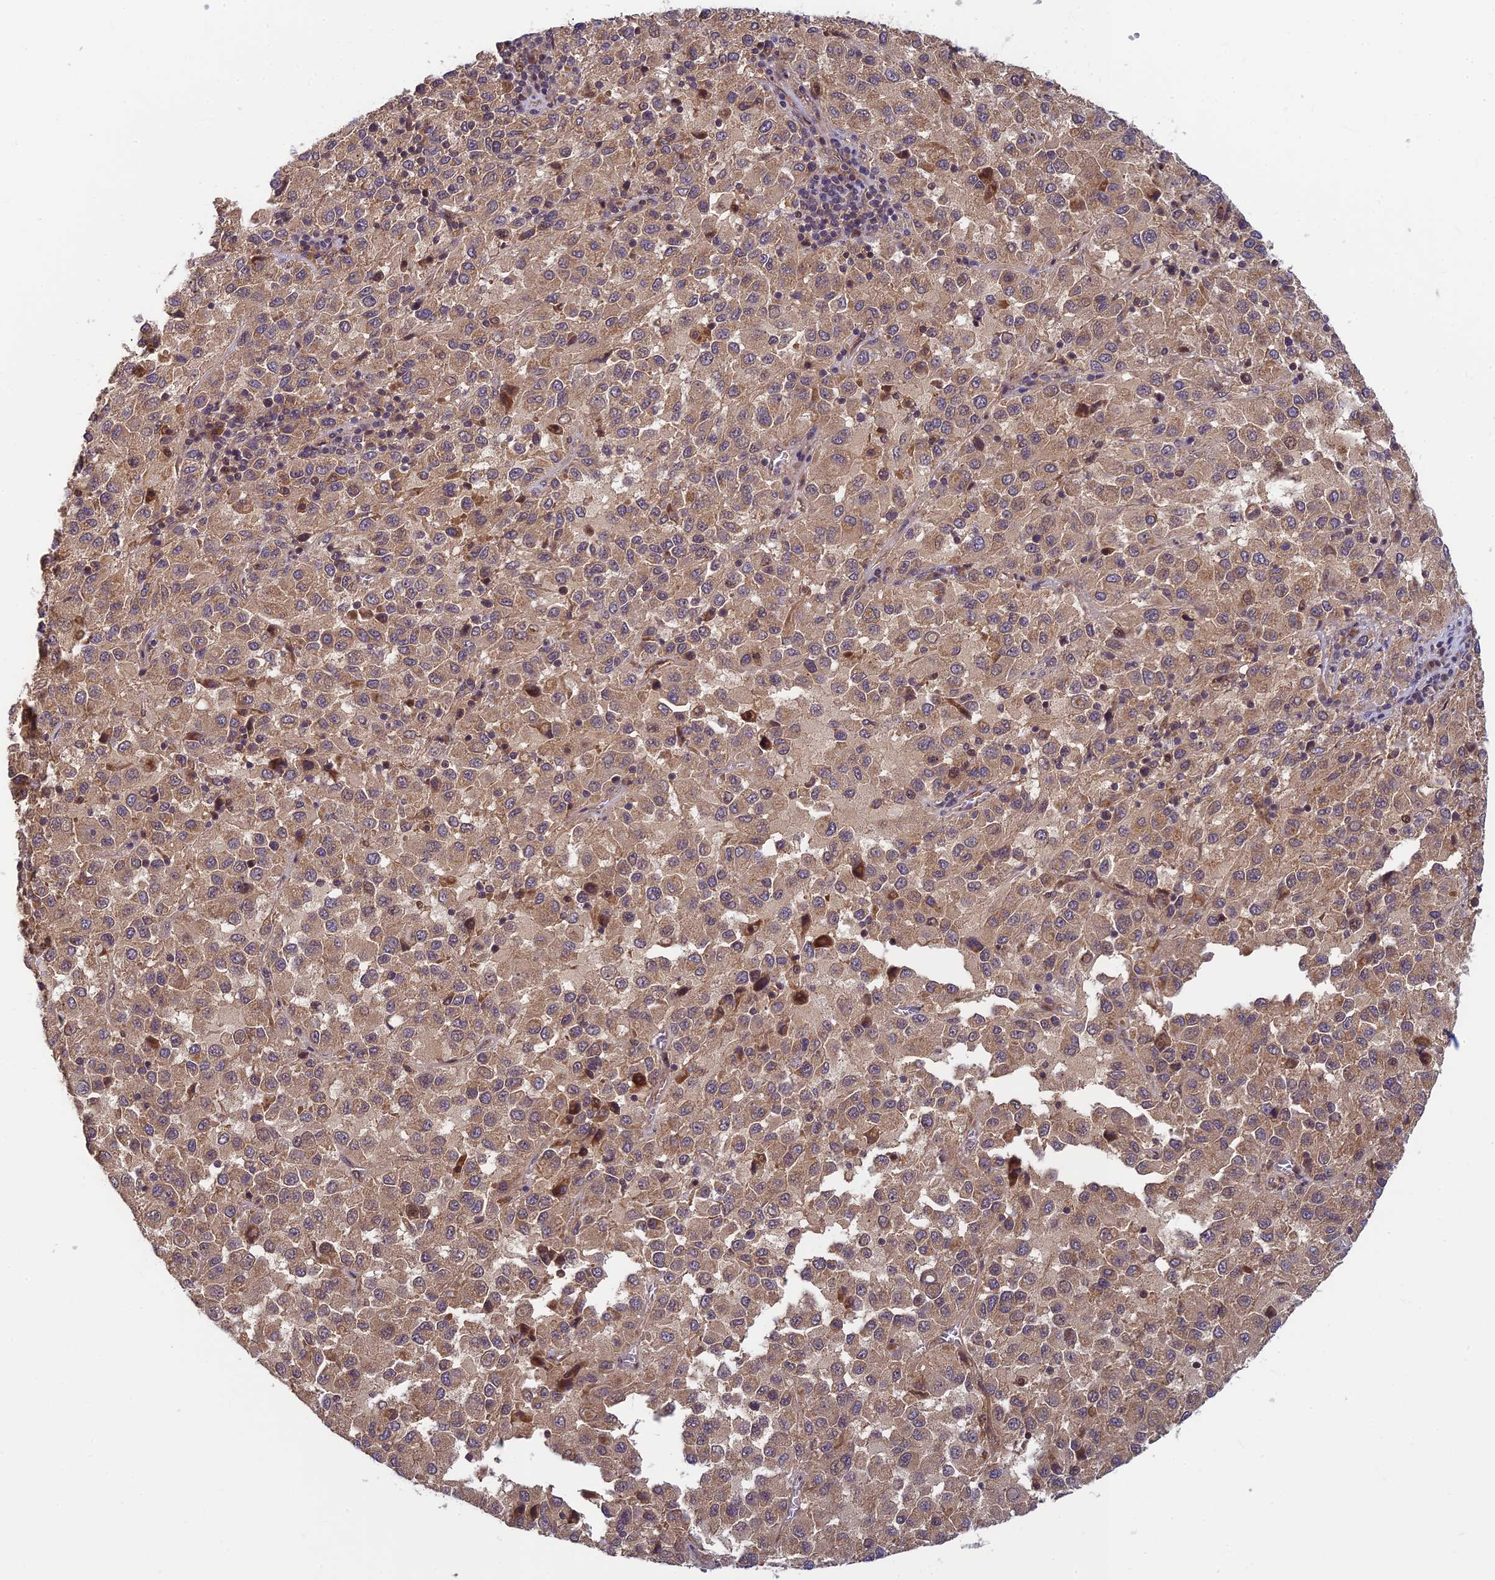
{"staining": {"intensity": "moderate", "quantity": ">75%", "location": "cytoplasmic/membranous"}, "tissue": "melanoma", "cell_type": "Tumor cells", "image_type": "cancer", "snomed": [{"axis": "morphology", "description": "Malignant melanoma, Metastatic site"}, {"axis": "topography", "description": "Lung"}], "caption": "Protein staining reveals moderate cytoplasmic/membranous staining in approximately >75% of tumor cells in melanoma.", "gene": "PIKFYVE", "patient": {"sex": "male", "age": 64}}